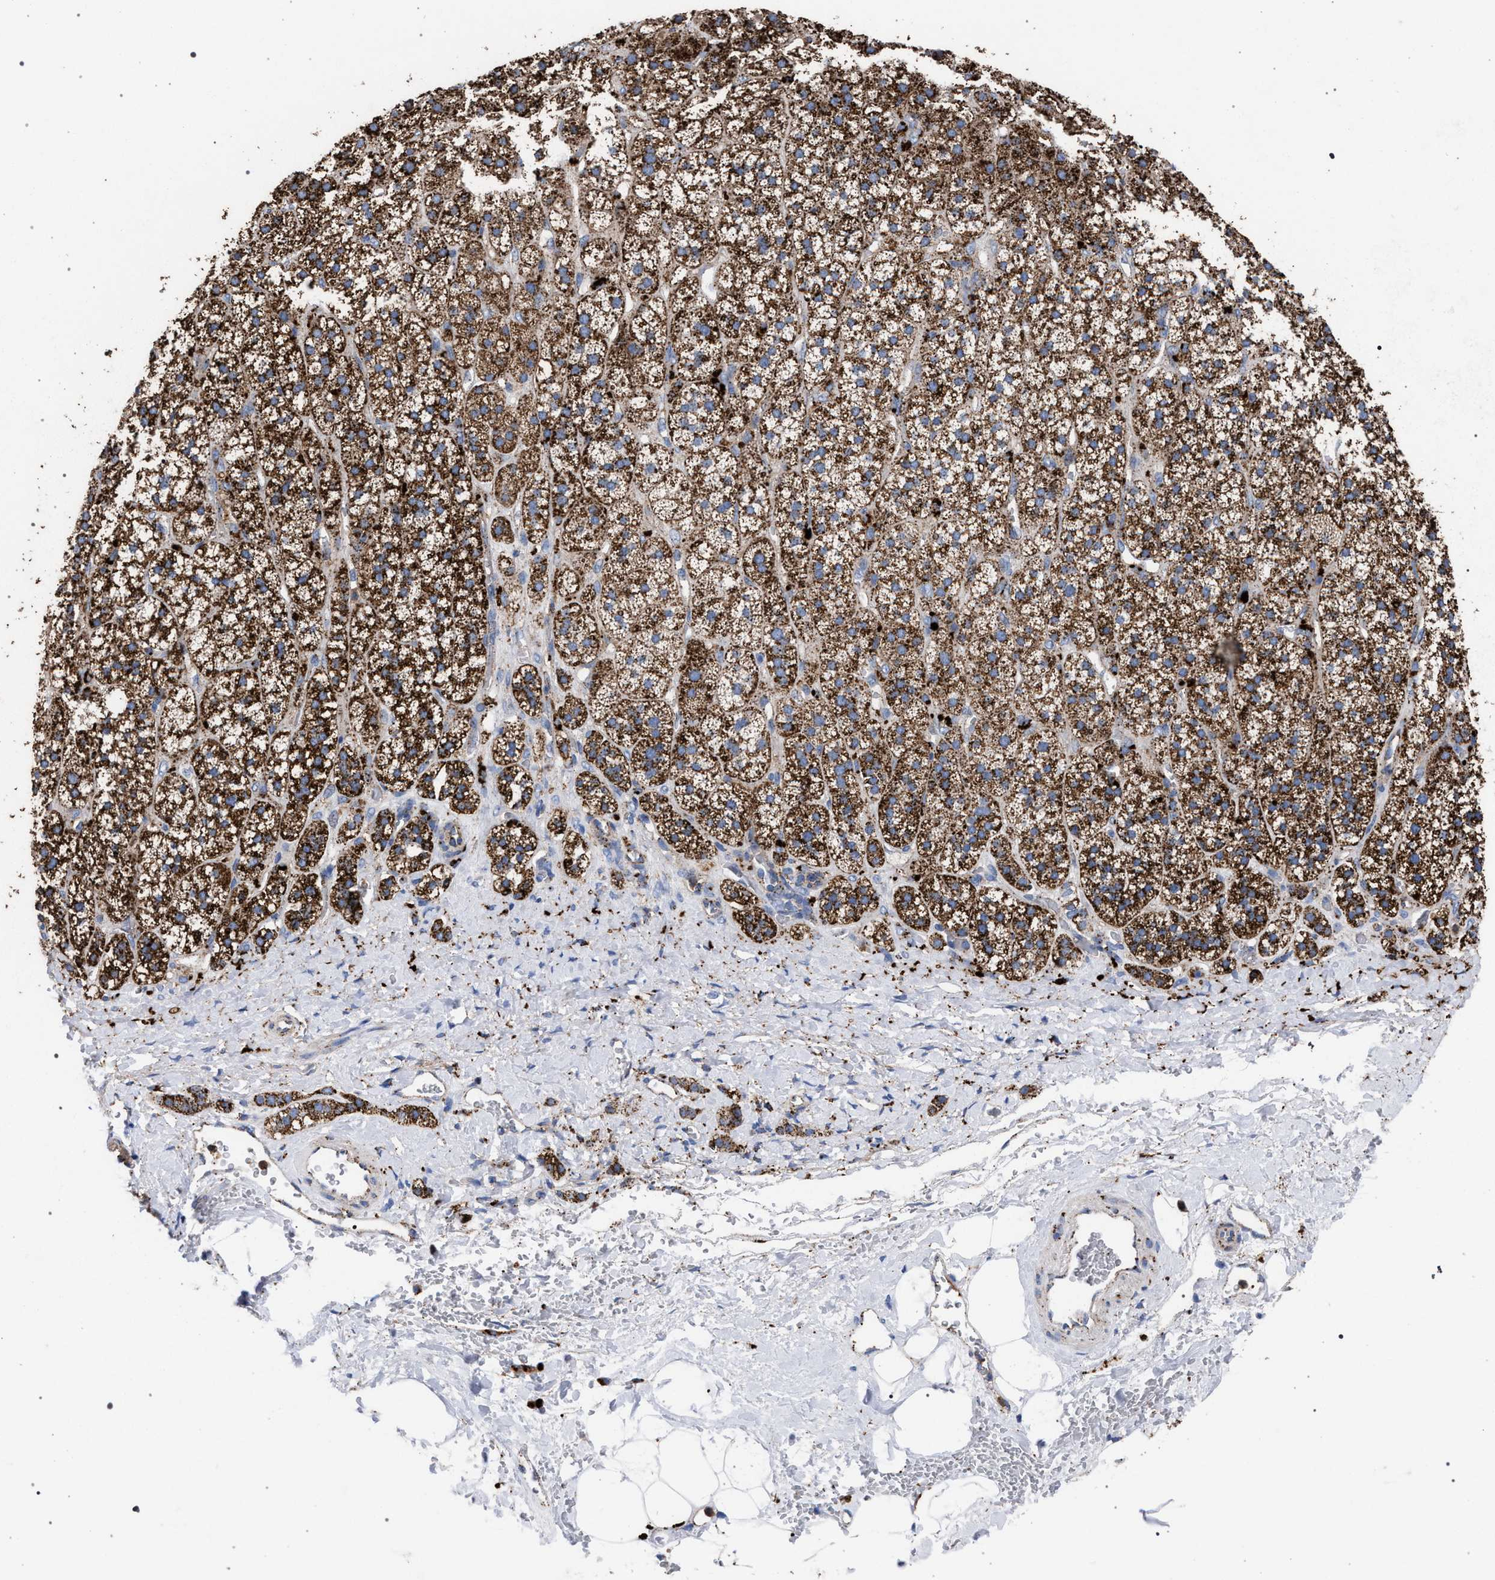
{"staining": {"intensity": "strong", "quantity": ">75%", "location": "cytoplasmic/membranous"}, "tissue": "adrenal gland", "cell_type": "Glandular cells", "image_type": "normal", "snomed": [{"axis": "morphology", "description": "Normal tissue, NOS"}, {"axis": "topography", "description": "Adrenal gland"}], "caption": "Benign adrenal gland was stained to show a protein in brown. There is high levels of strong cytoplasmic/membranous staining in about >75% of glandular cells. (Brightfield microscopy of DAB IHC at high magnification).", "gene": "PPT1", "patient": {"sex": "male", "age": 56}}